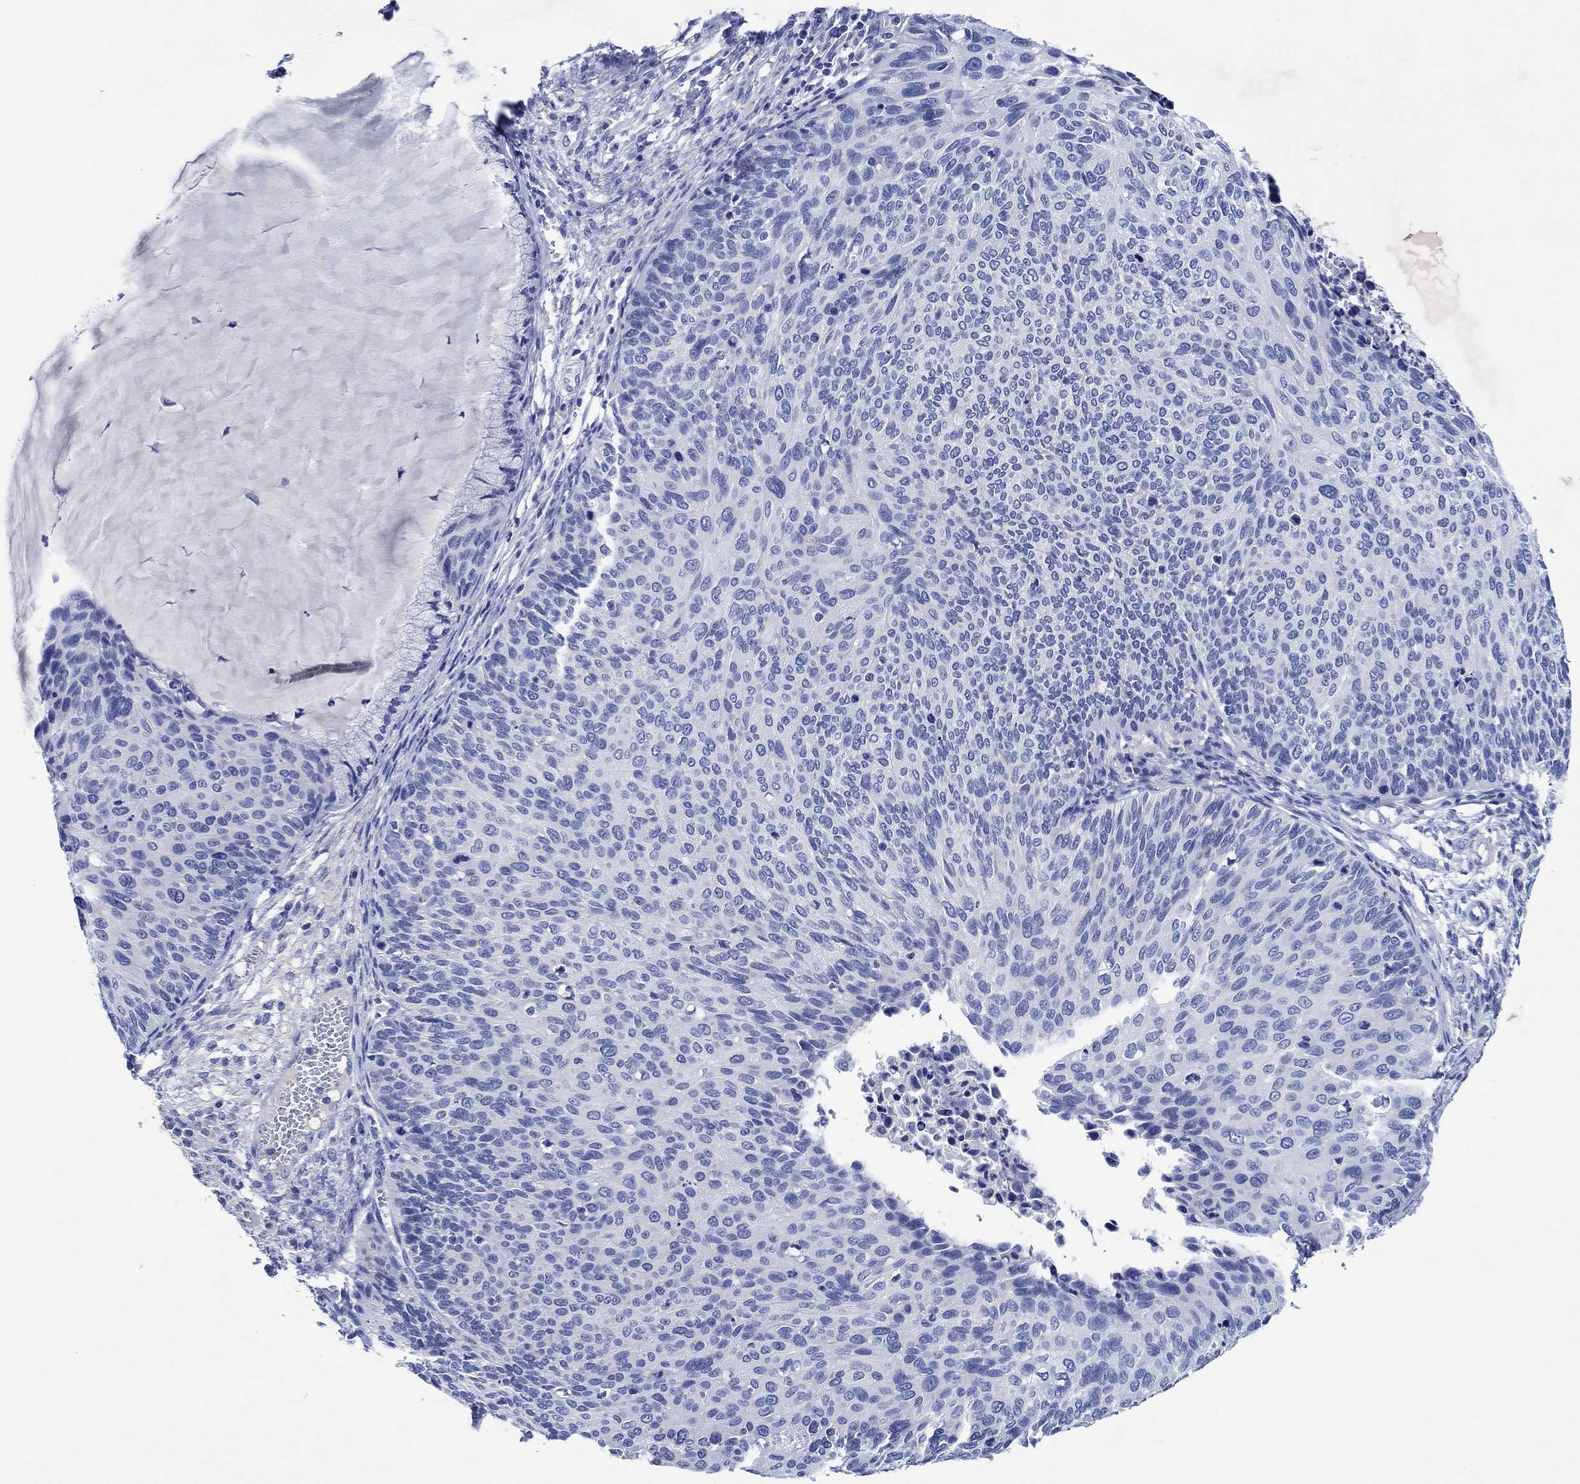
{"staining": {"intensity": "negative", "quantity": "none", "location": "none"}, "tissue": "cervical cancer", "cell_type": "Tumor cells", "image_type": "cancer", "snomed": [{"axis": "morphology", "description": "Squamous cell carcinoma, NOS"}, {"axis": "topography", "description": "Cervix"}], "caption": "Micrograph shows no protein staining in tumor cells of cervical cancer (squamous cell carcinoma) tissue.", "gene": "CPNE6", "patient": {"sex": "female", "age": 36}}